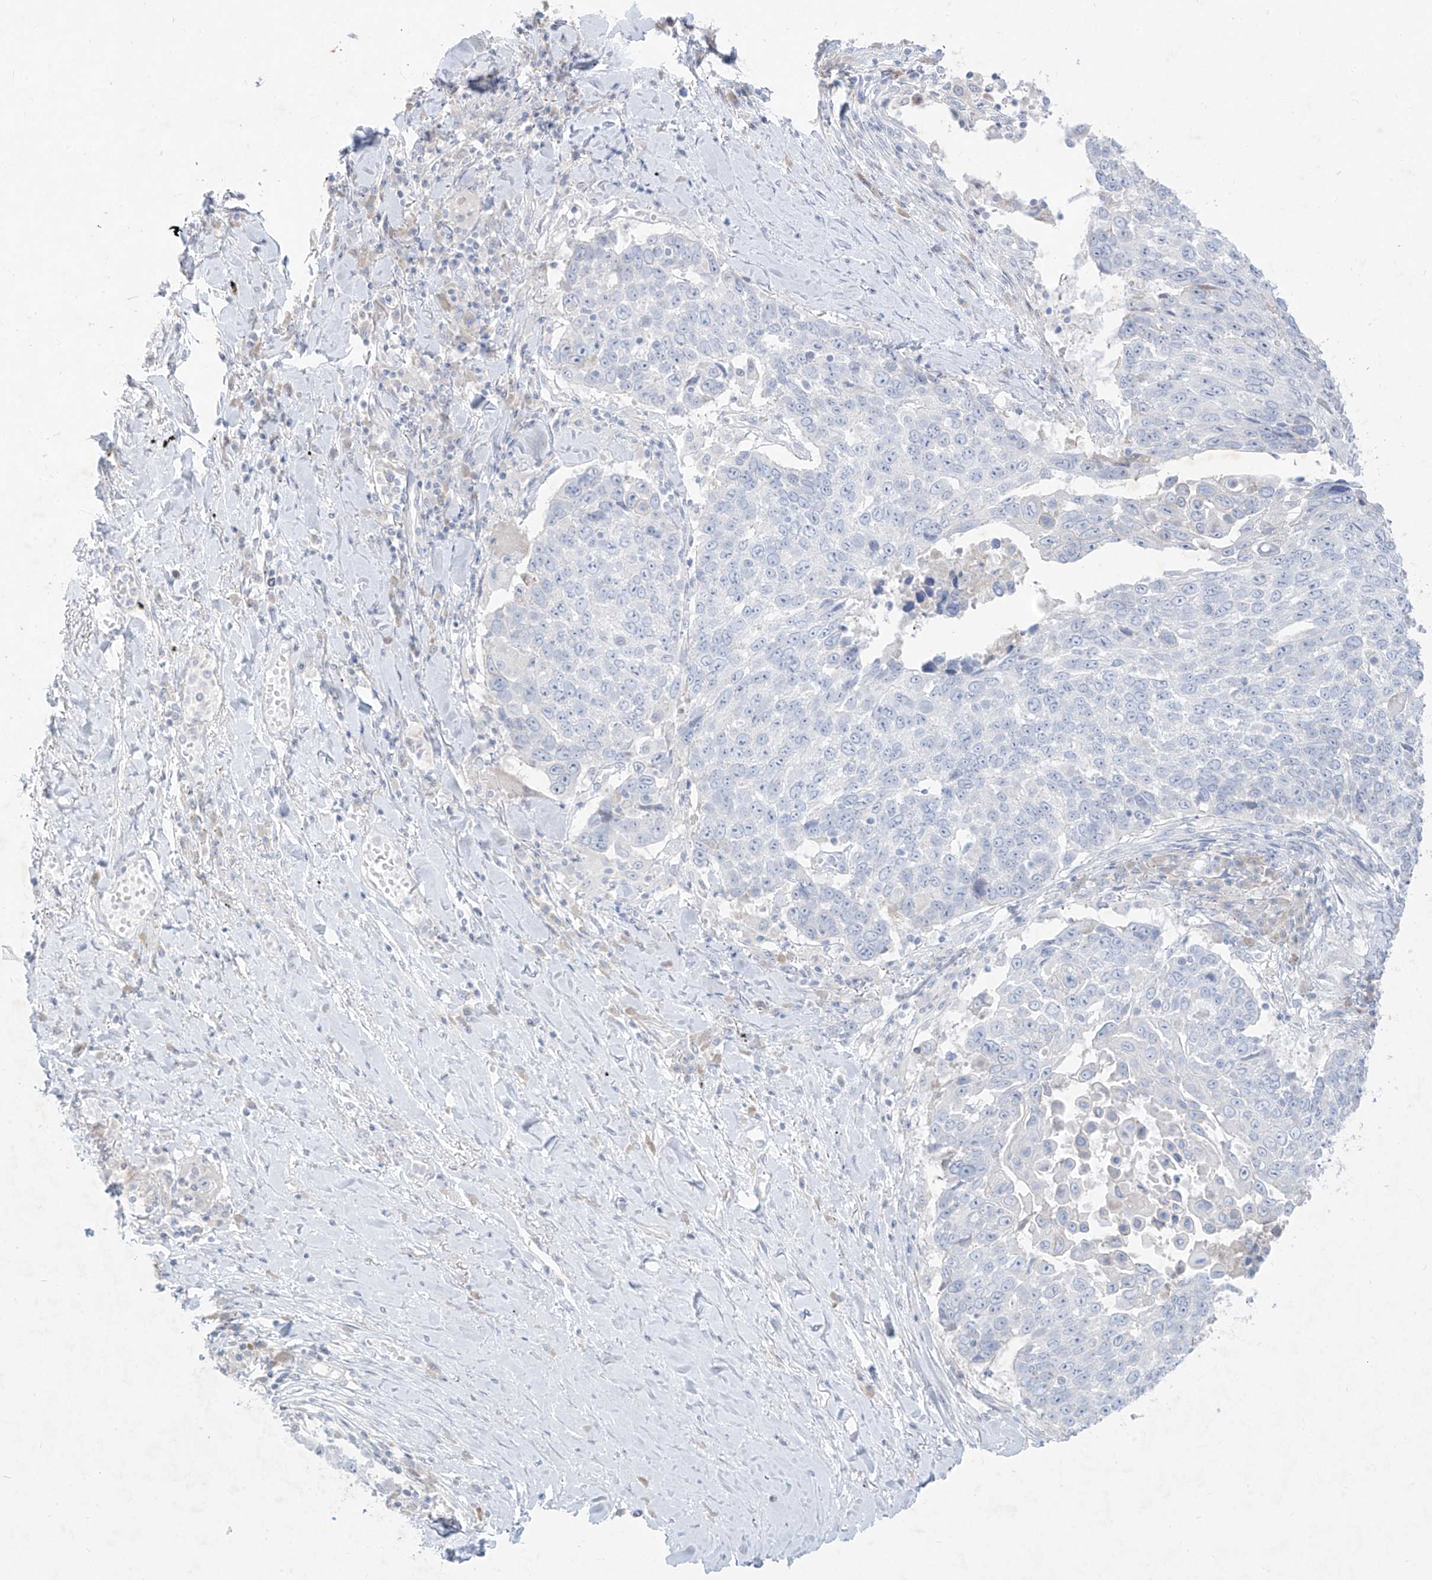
{"staining": {"intensity": "negative", "quantity": "none", "location": "none"}, "tissue": "lung cancer", "cell_type": "Tumor cells", "image_type": "cancer", "snomed": [{"axis": "morphology", "description": "Squamous cell carcinoma, NOS"}, {"axis": "topography", "description": "Lung"}], "caption": "Tumor cells show no significant positivity in lung cancer.", "gene": "TGM4", "patient": {"sex": "male", "age": 66}}